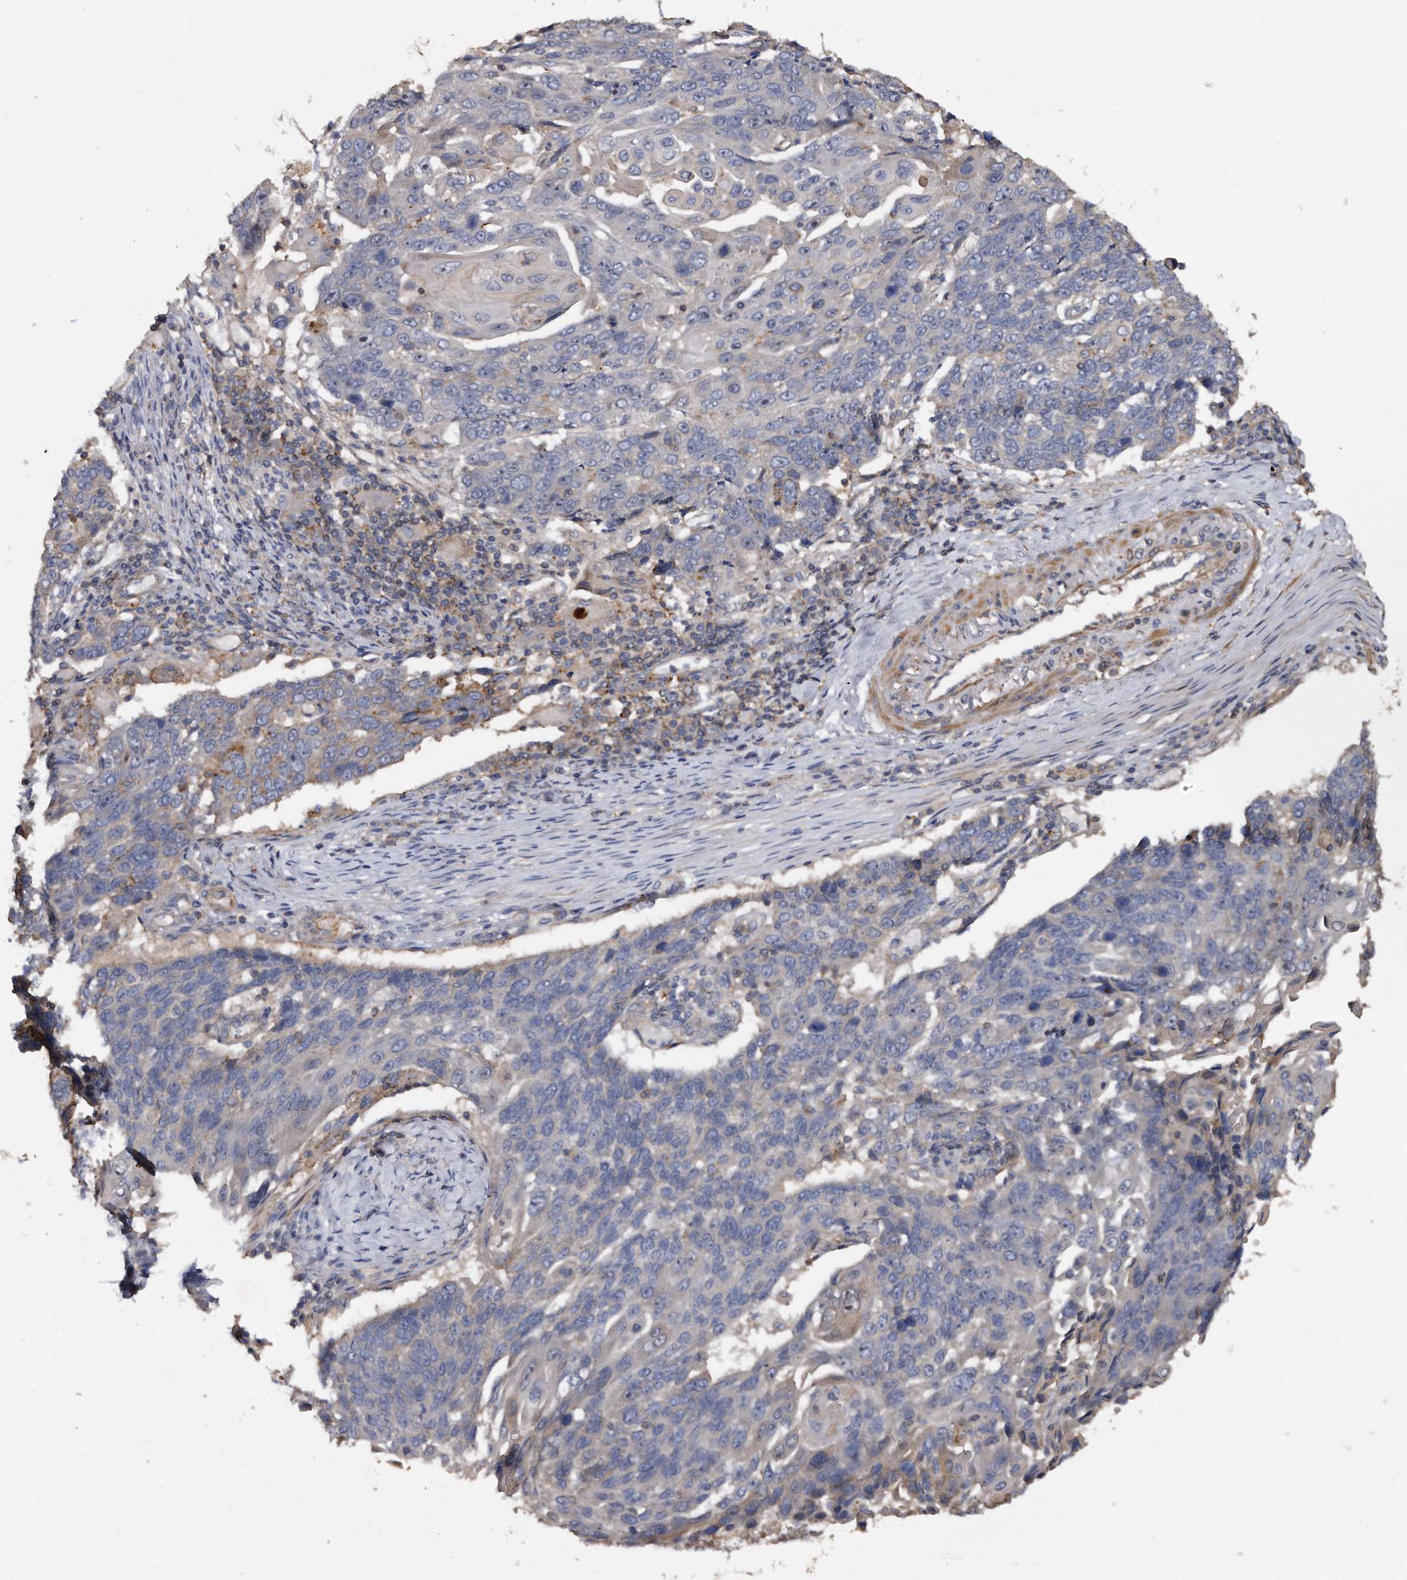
{"staining": {"intensity": "negative", "quantity": "none", "location": "none"}, "tissue": "lung cancer", "cell_type": "Tumor cells", "image_type": "cancer", "snomed": [{"axis": "morphology", "description": "Squamous cell carcinoma, NOS"}, {"axis": "topography", "description": "Lung"}], "caption": "Photomicrograph shows no significant protein staining in tumor cells of squamous cell carcinoma (lung). Nuclei are stained in blue.", "gene": "KCND3", "patient": {"sex": "male", "age": 66}}